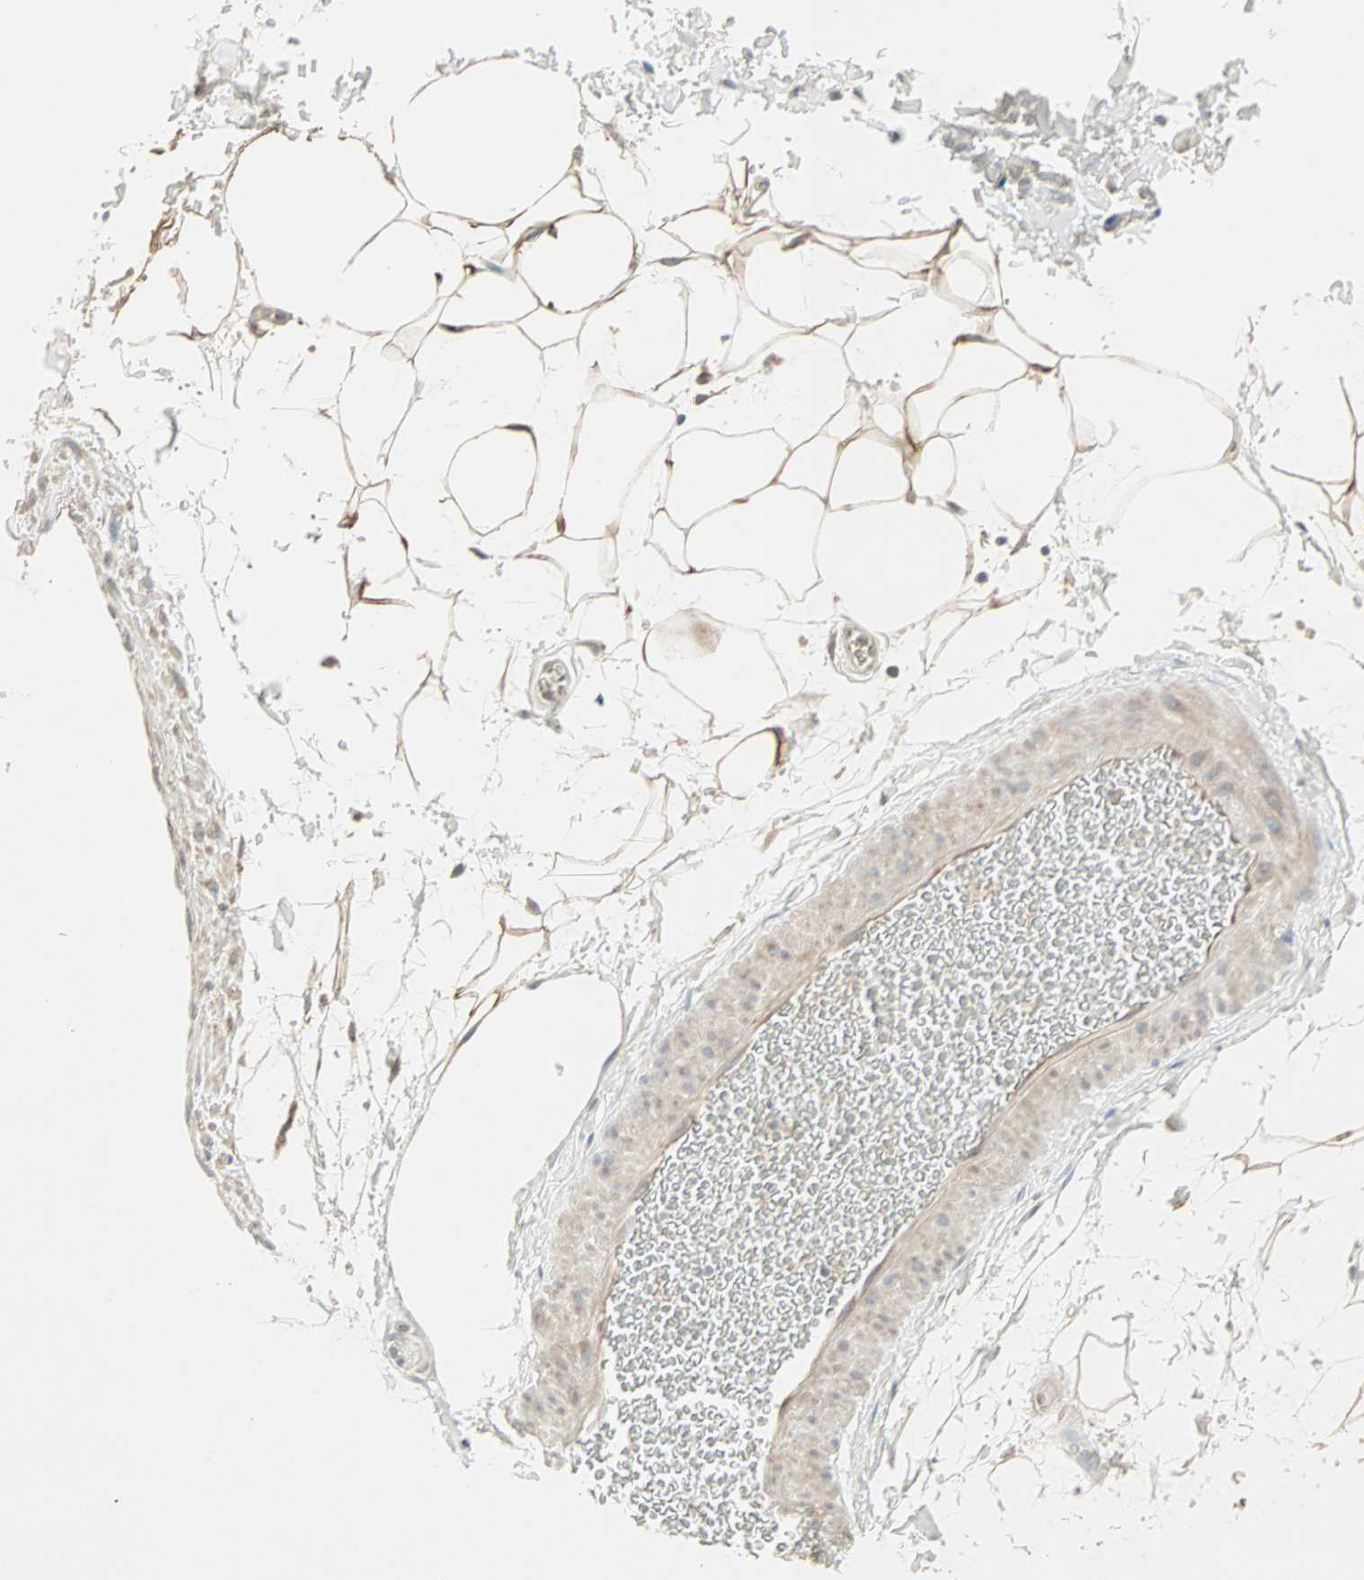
{"staining": {"intensity": "negative", "quantity": "none", "location": "none"}, "tissue": "adipose tissue", "cell_type": "Adipocytes", "image_type": "normal", "snomed": [{"axis": "morphology", "description": "Normal tissue, NOS"}, {"axis": "topography", "description": "Soft tissue"}], "caption": "IHC micrograph of unremarkable adipose tissue: human adipose tissue stained with DAB (3,3'-diaminobenzidine) reveals no significant protein staining in adipocytes. Nuclei are stained in blue.", "gene": "JMJD7", "patient": {"sex": "male", "age": 72}}